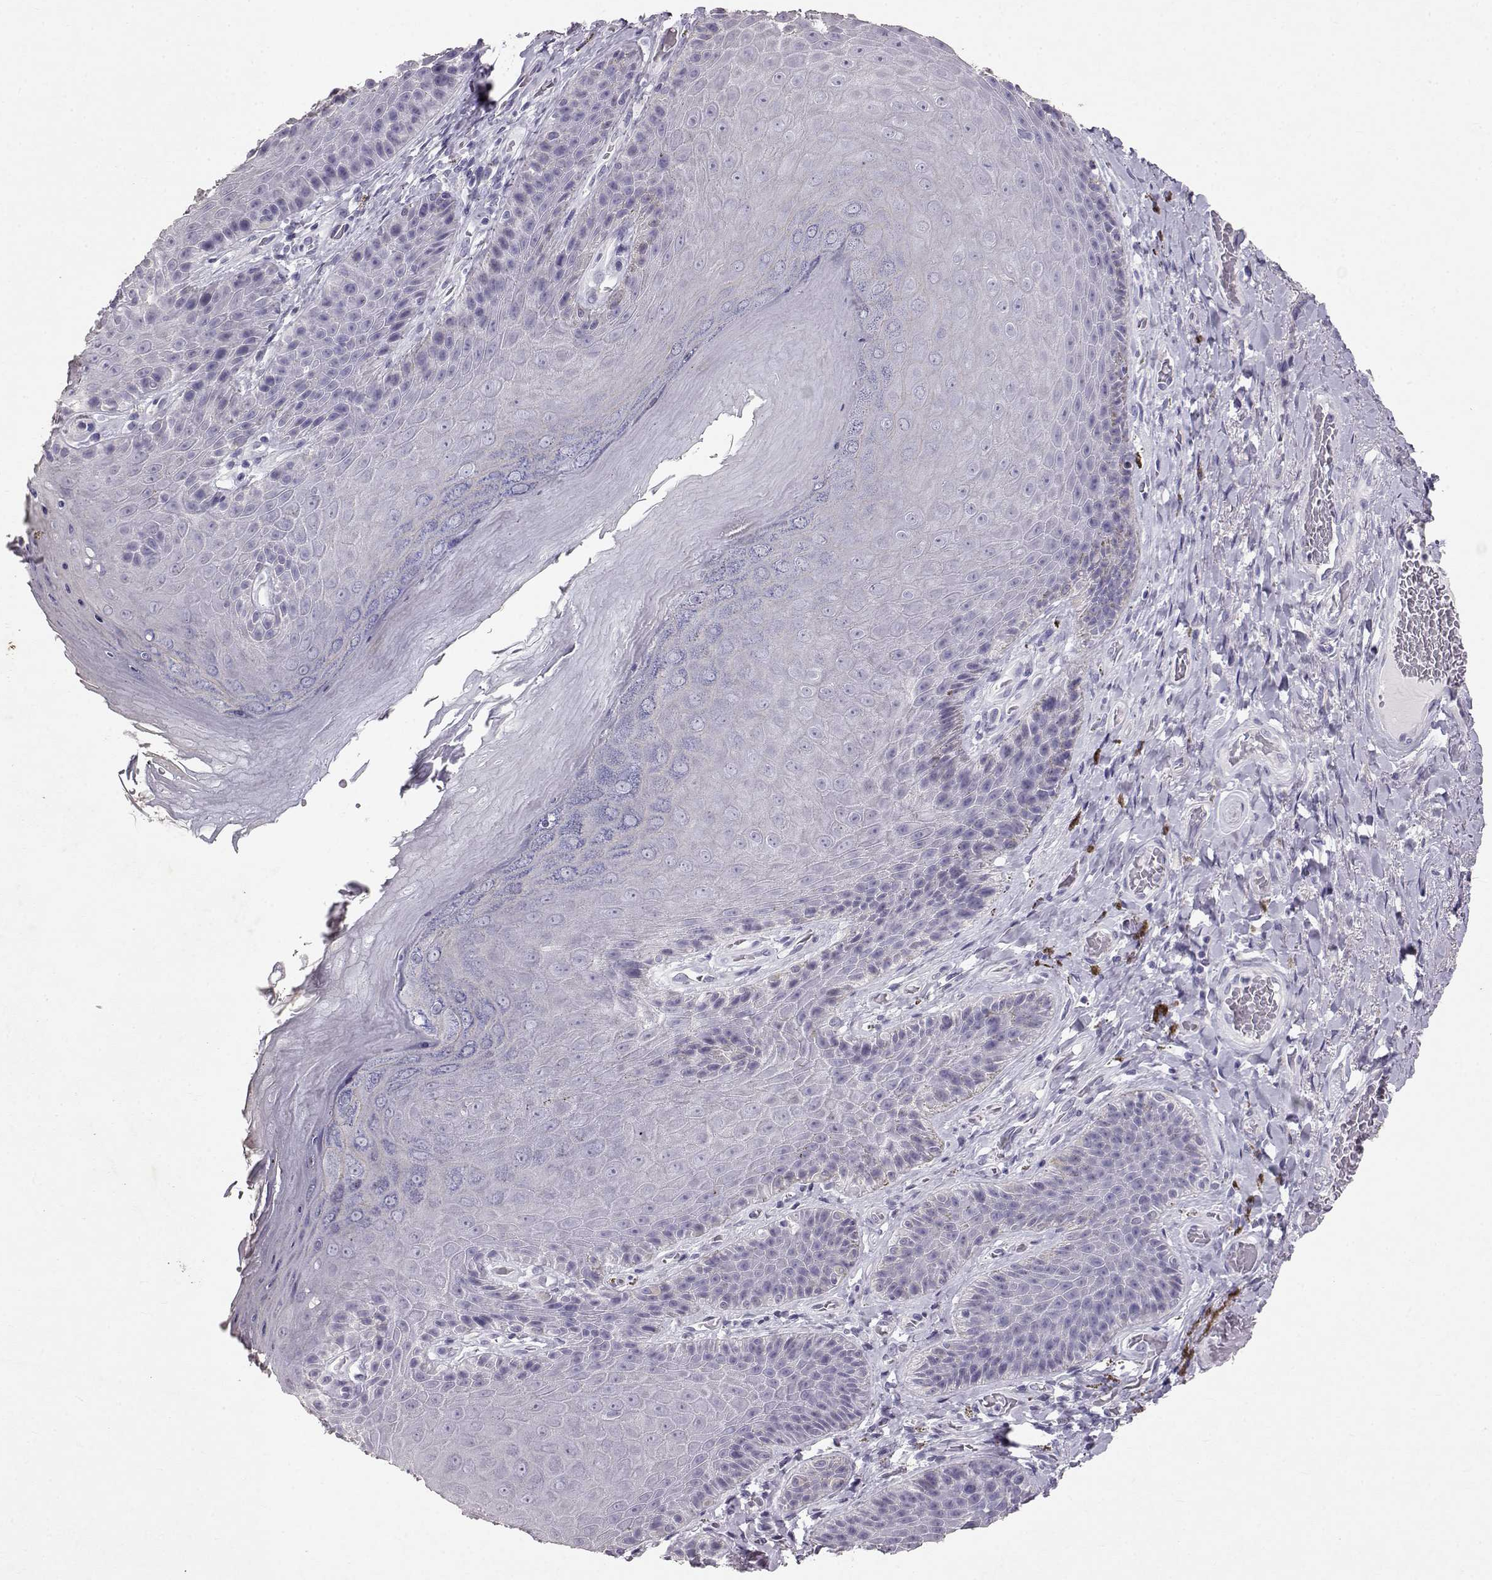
{"staining": {"intensity": "negative", "quantity": "none", "location": "none"}, "tissue": "skin", "cell_type": "Epidermal cells", "image_type": "normal", "snomed": [{"axis": "morphology", "description": "Normal tissue, NOS"}, {"axis": "topography", "description": "Skeletal muscle"}, {"axis": "topography", "description": "Anal"}, {"axis": "topography", "description": "Peripheral nerve tissue"}], "caption": "A photomicrograph of skin stained for a protein demonstrates no brown staining in epidermal cells. (DAB immunohistochemistry visualized using brightfield microscopy, high magnification).", "gene": "RD3", "patient": {"sex": "male", "age": 53}}